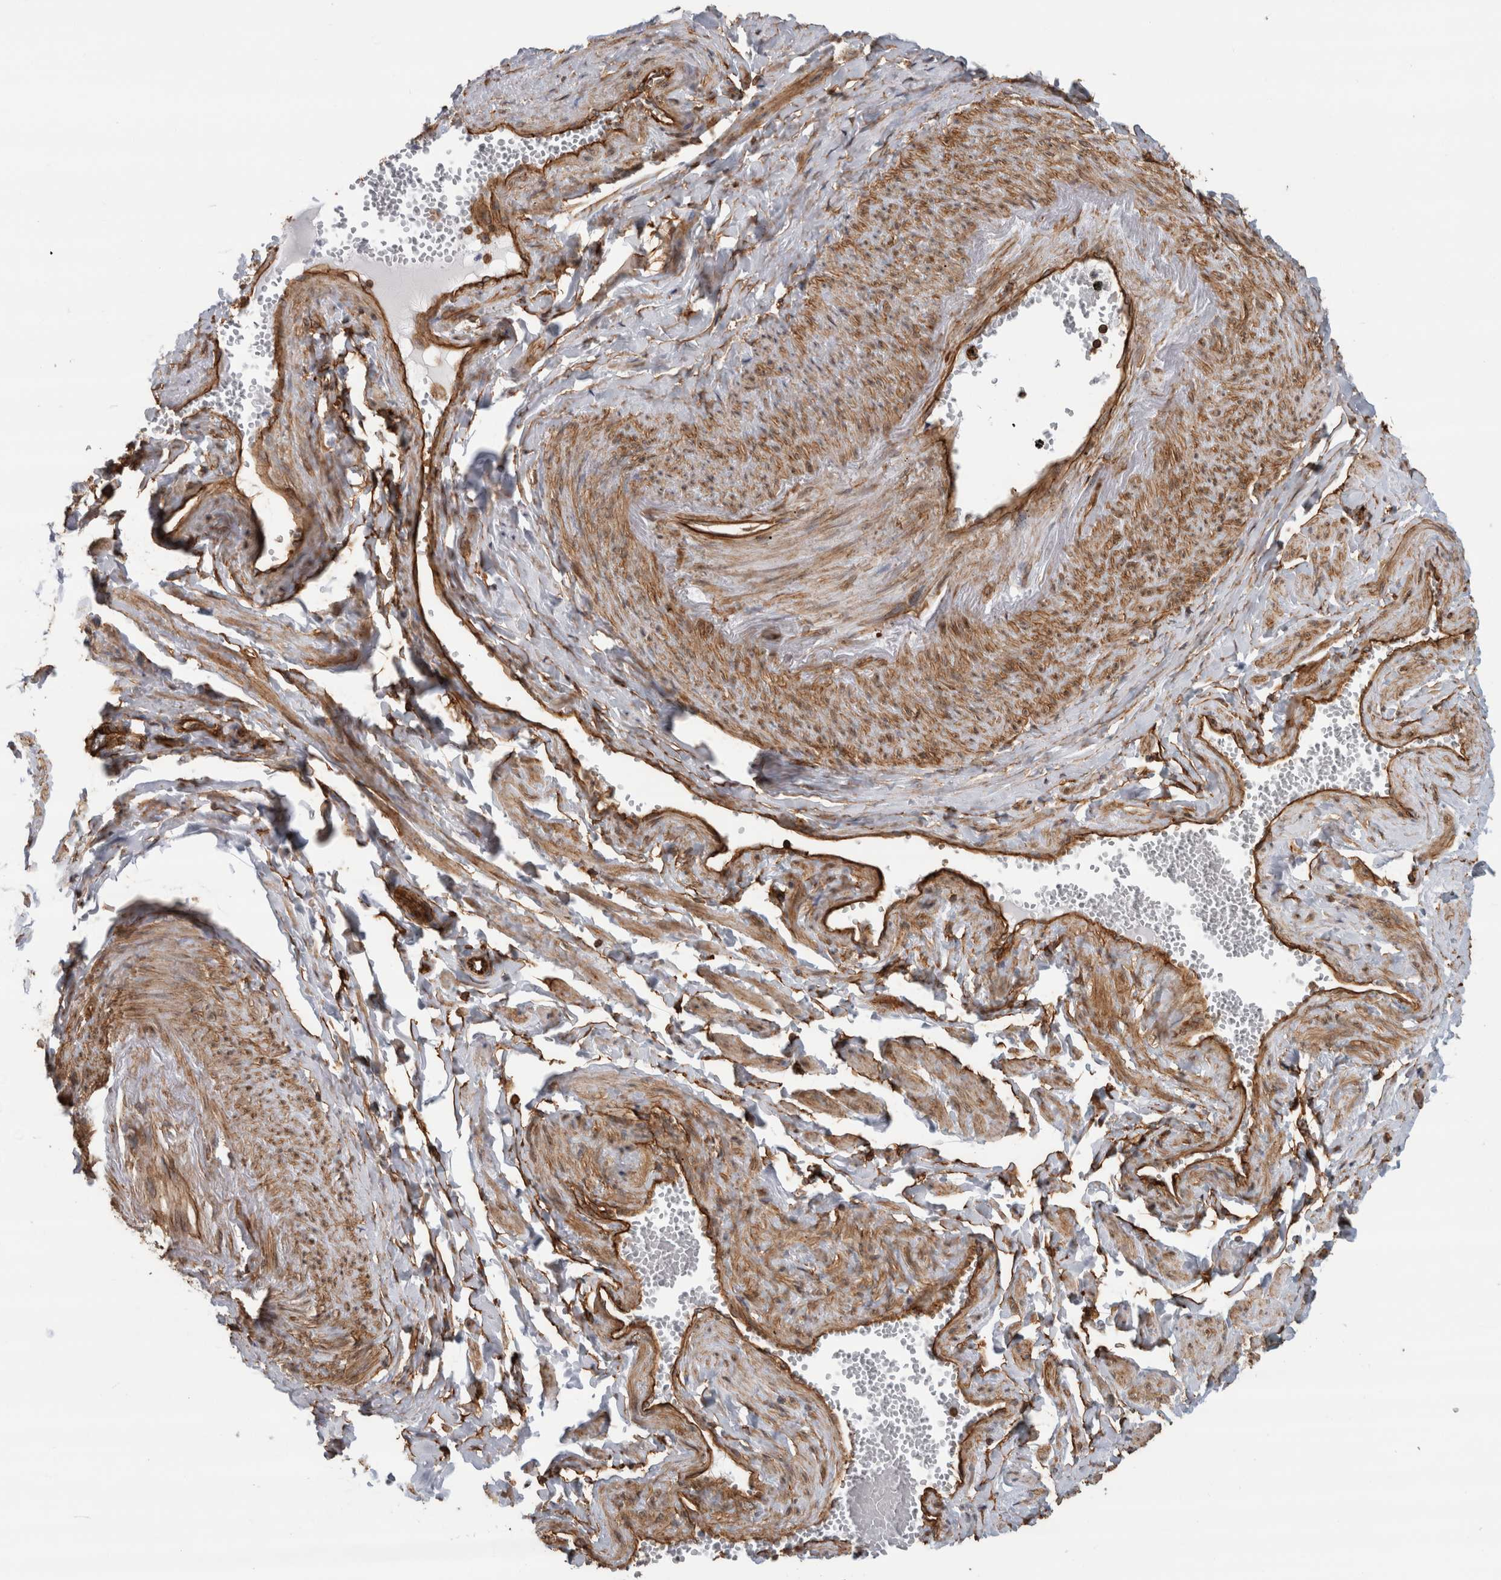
{"staining": {"intensity": "moderate", "quantity": ">75%", "location": "cytoplasmic/membranous"}, "tissue": "adipose tissue", "cell_type": "Adipocytes", "image_type": "normal", "snomed": [{"axis": "morphology", "description": "Normal tissue, NOS"}, {"axis": "topography", "description": "Vascular tissue"}, {"axis": "topography", "description": "Fallopian tube"}, {"axis": "topography", "description": "Ovary"}], "caption": "Protein expression by immunohistochemistry (IHC) demonstrates moderate cytoplasmic/membranous positivity in approximately >75% of adipocytes in benign adipose tissue.", "gene": "AHNAK", "patient": {"sex": "female", "age": 67}}